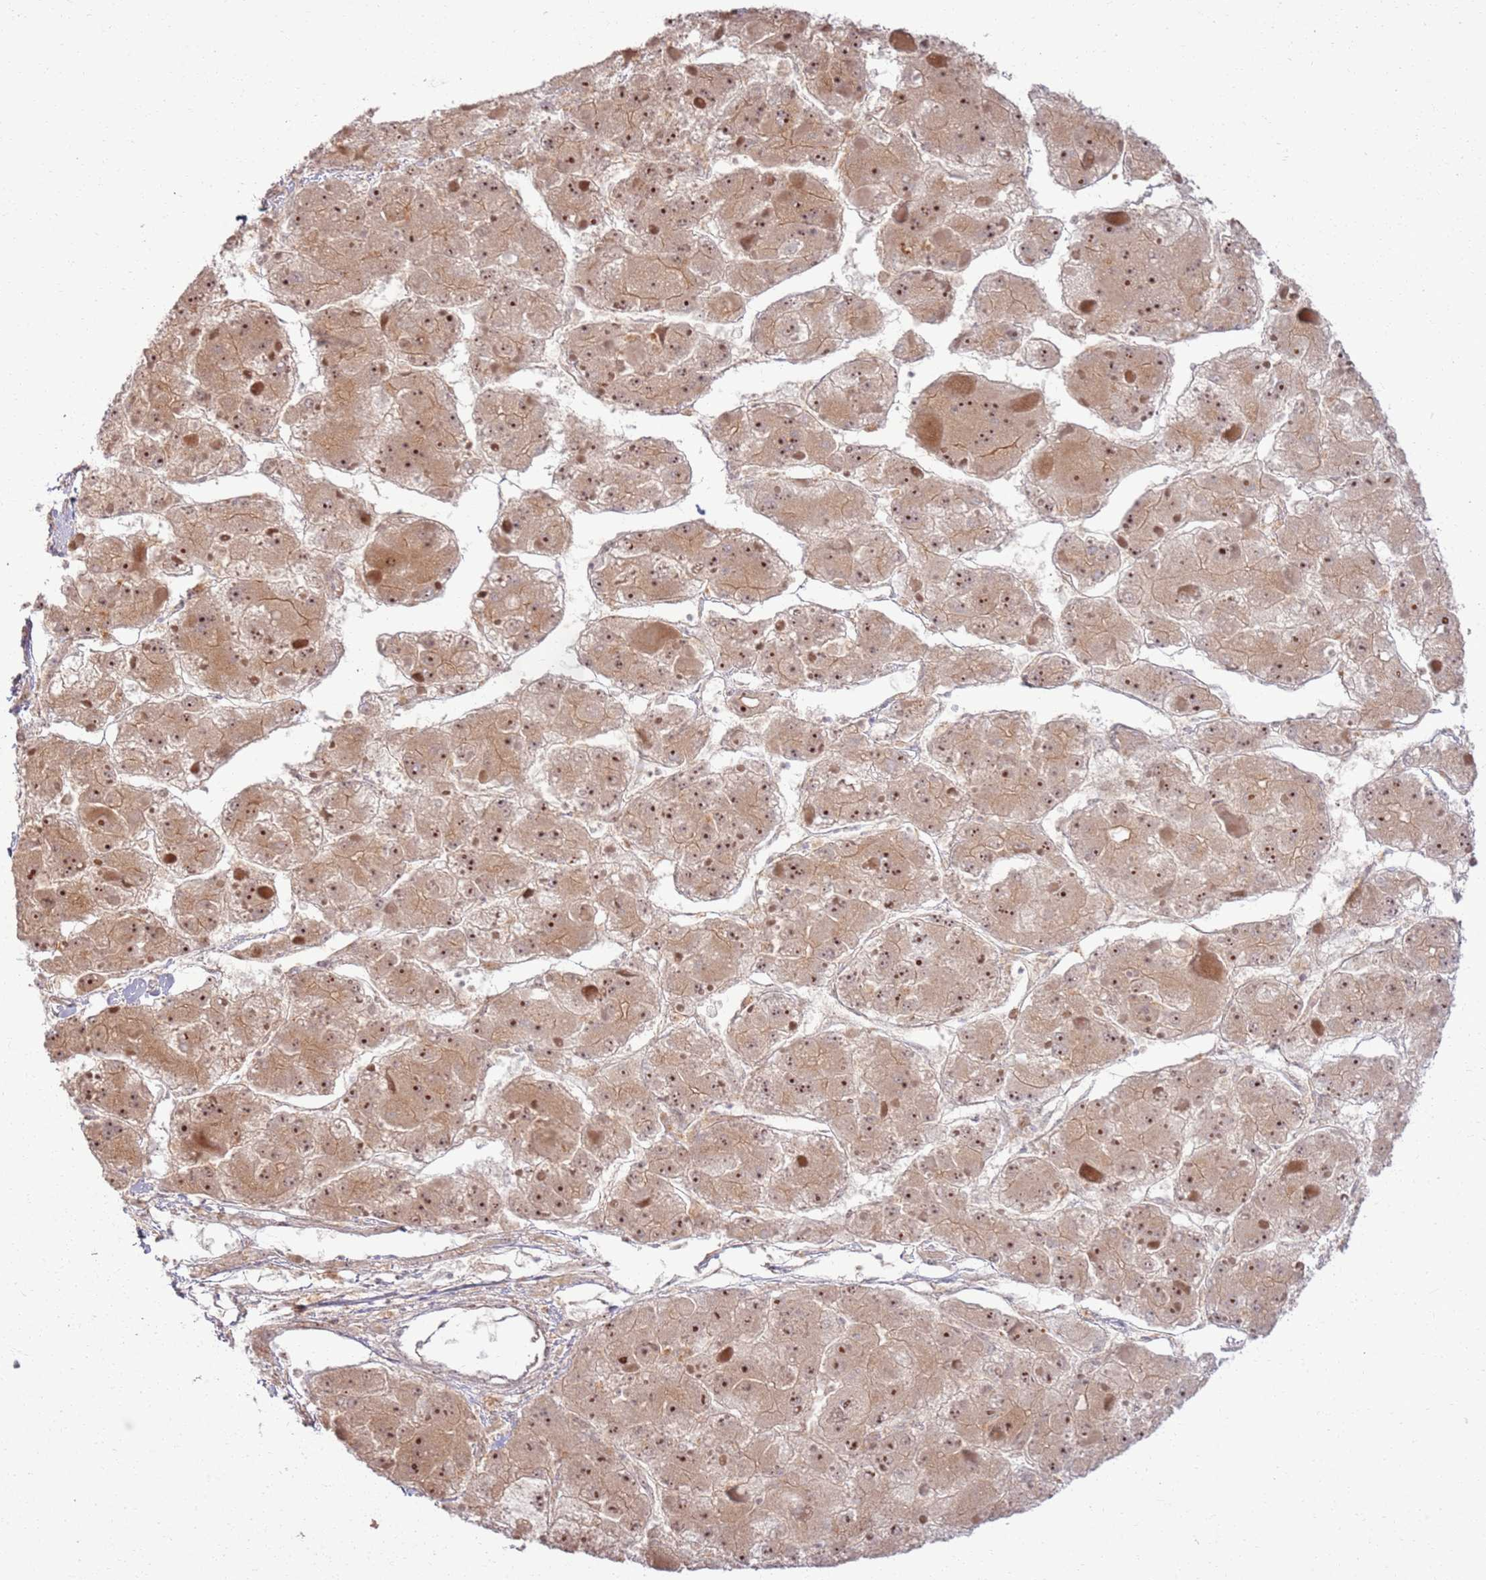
{"staining": {"intensity": "moderate", "quantity": ">75%", "location": "cytoplasmic/membranous,nuclear"}, "tissue": "liver cancer", "cell_type": "Tumor cells", "image_type": "cancer", "snomed": [{"axis": "morphology", "description": "Carcinoma, Hepatocellular, NOS"}, {"axis": "topography", "description": "Liver"}], "caption": "Immunohistochemical staining of hepatocellular carcinoma (liver) demonstrates medium levels of moderate cytoplasmic/membranous and nuclear protein staining in approximately >75% of tumor cells. The protein is shown in brown color, while the nuclei are stained blue.", "gene": "CNPY1", "patient": {"sex": "female", "age": 73}}